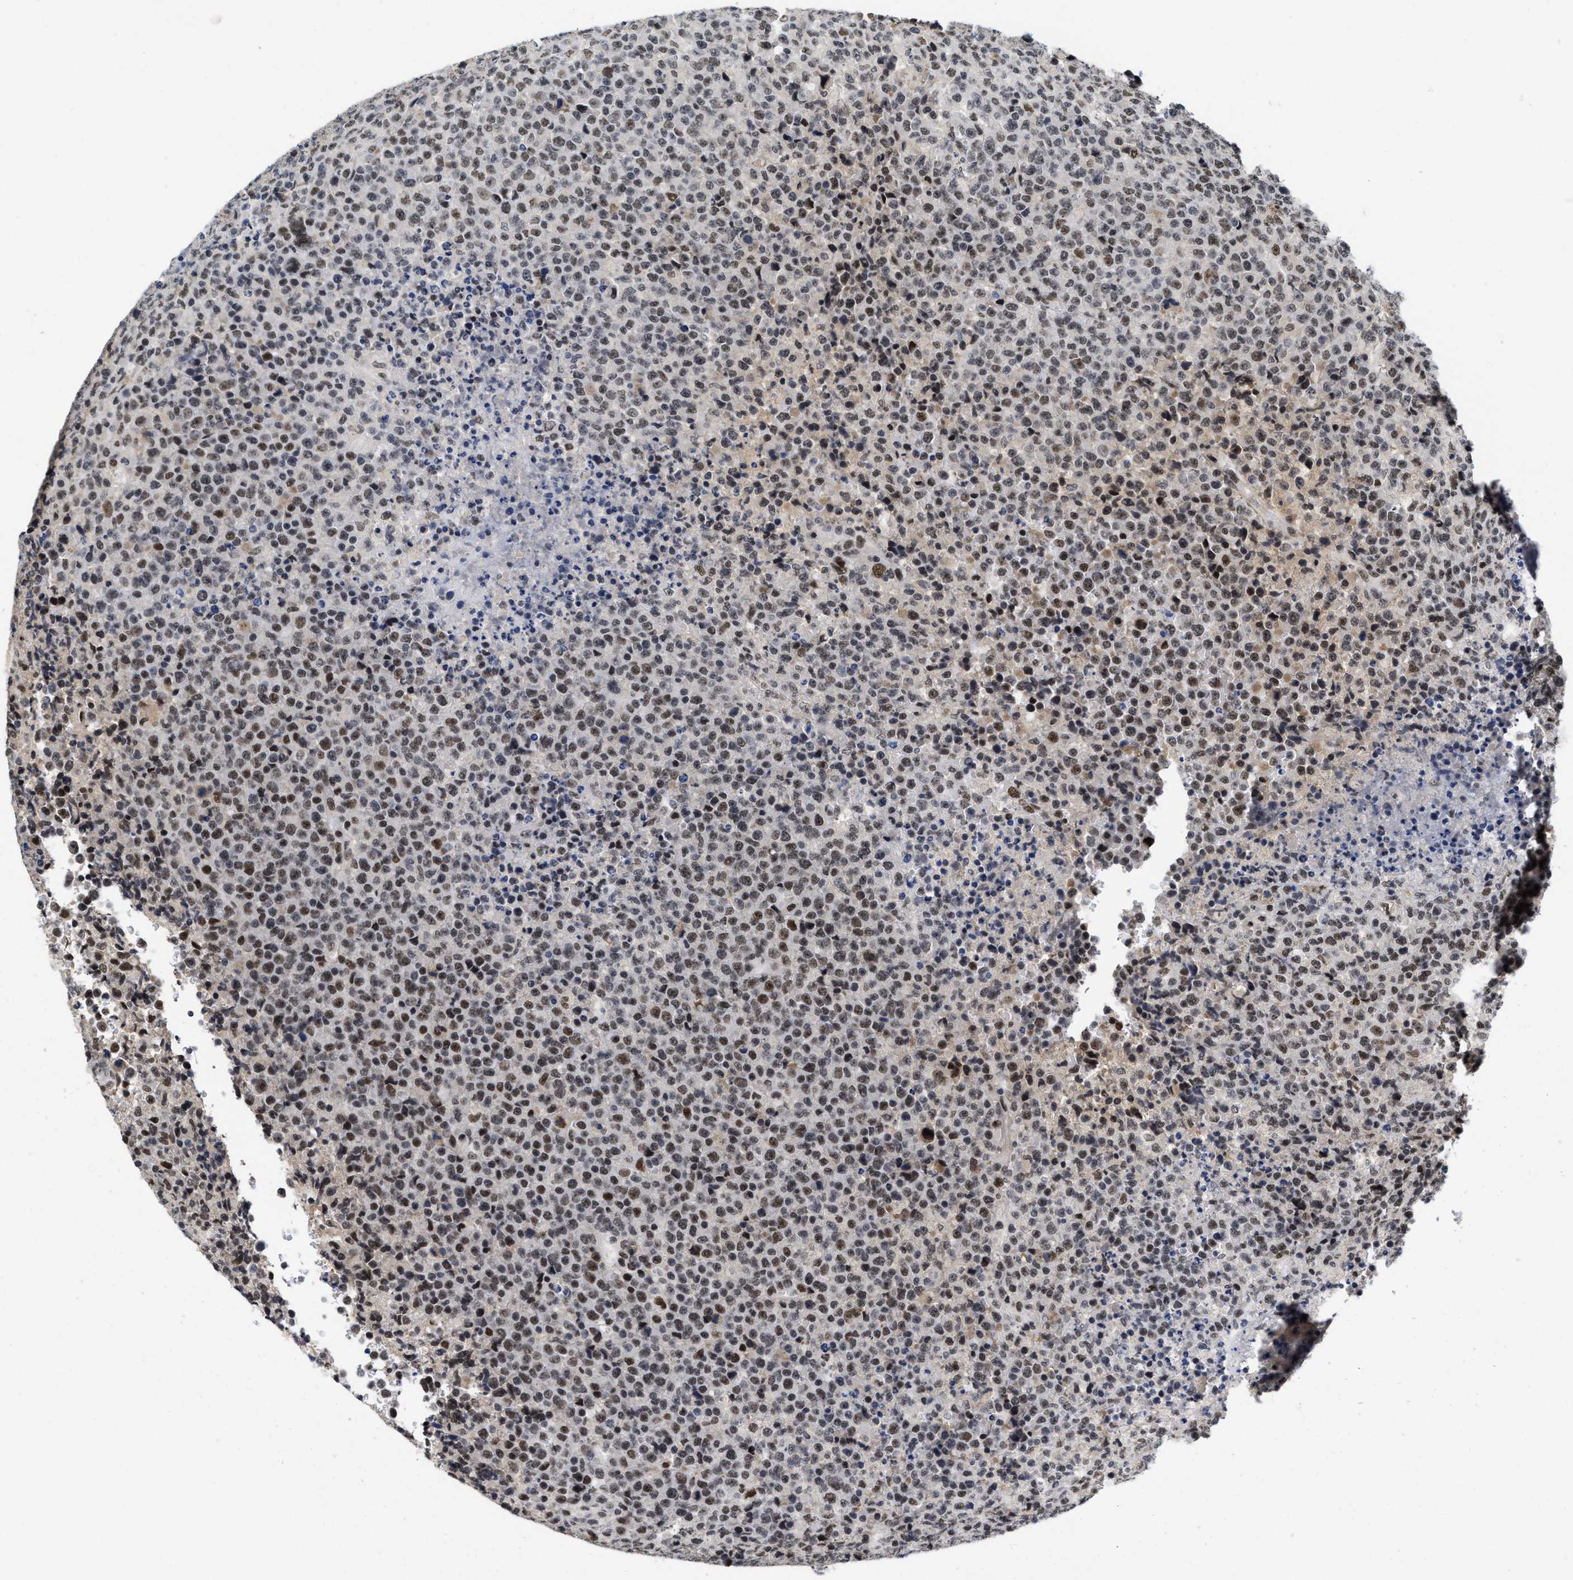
{"staining": {"intensity": "moderate", "quantity": ">75%", "location": "nuclear"}, "tissue": "lymphoma", "cell_type": "Tumor cells", "image_type": "cancer", "snomed": [{"axis": "morphology", "description": "Malignant lymphoma, non-Hodgkin's type, High grade"}, {"axis": "topography", "description": "Lymph node"}], "caption": "Approximately >75% of tumor cells in lymphoma show moderate nuclear protein staining as visualized by brown immunohistochemical staining.", "gene": "INIP", "patient": {"sex": "male", "age": 13}}